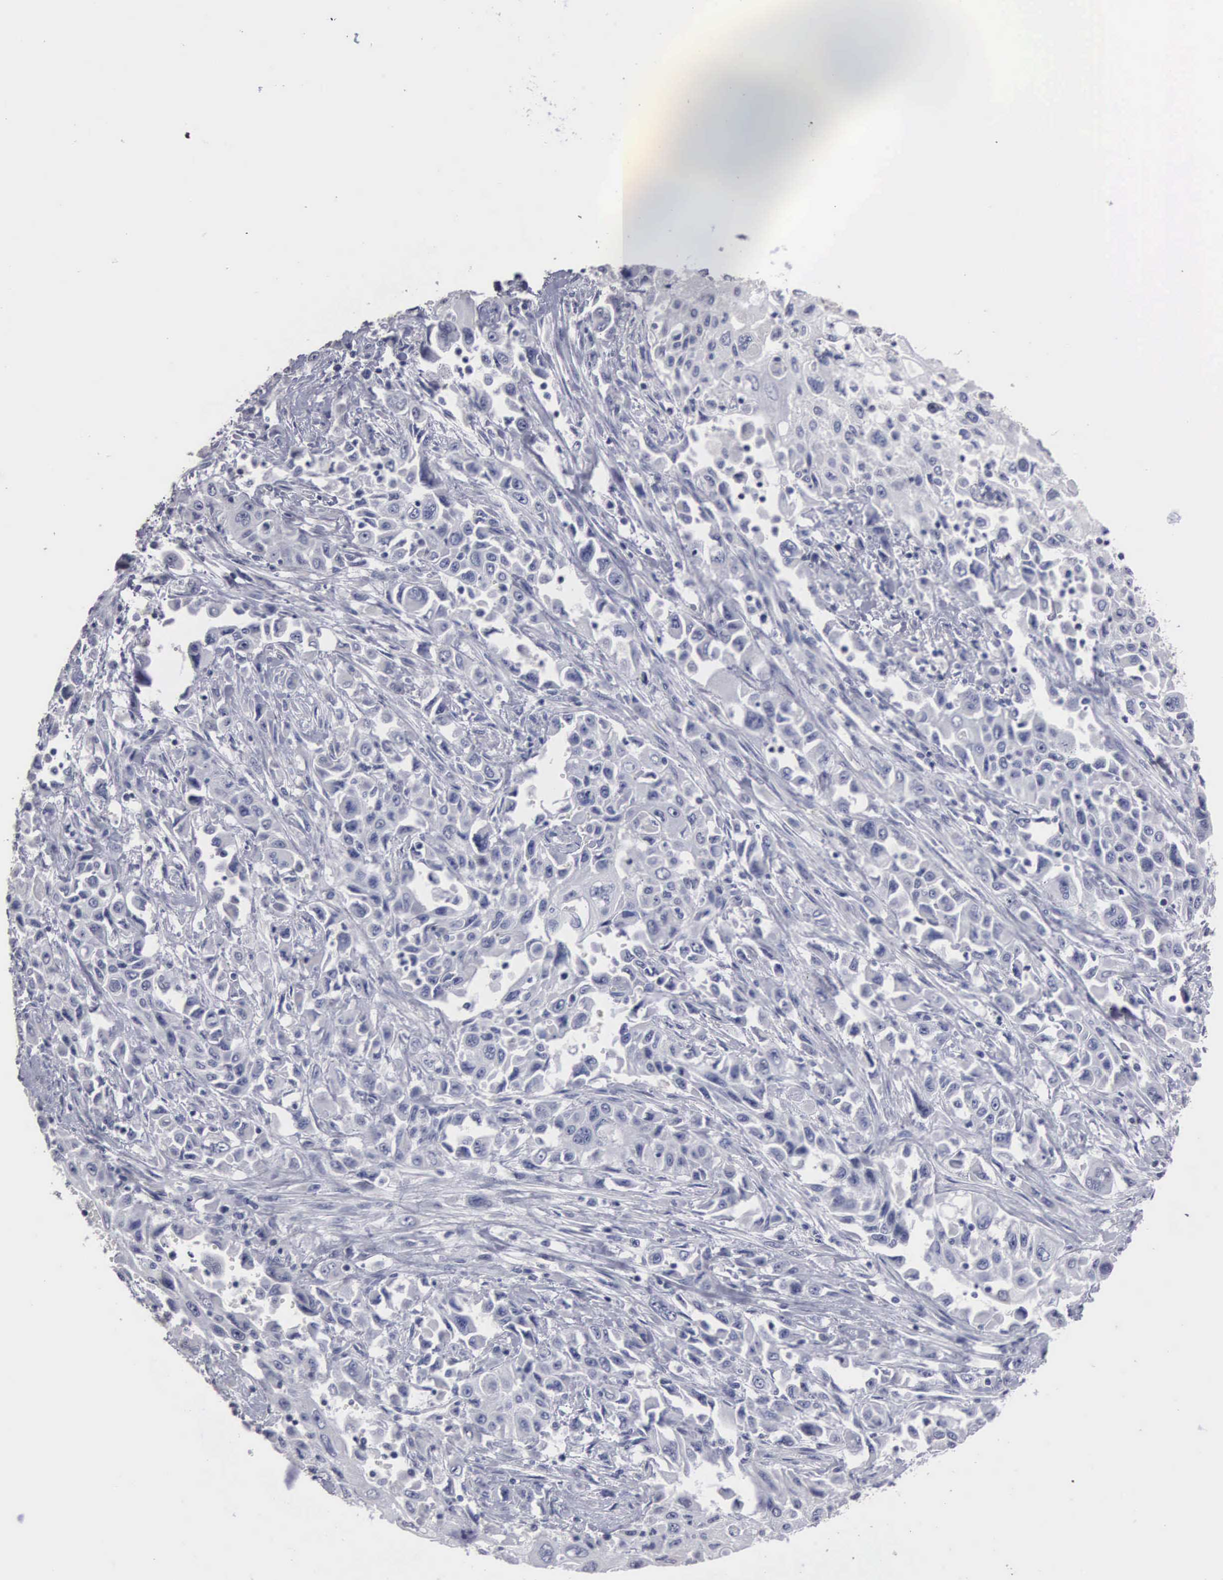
{"staining": {"intensity": "weak", "quantity": "<25%", "location": "cytoplasmic/membranous"}, "tissue": "pancreatic cancer", "cell_type": "Tumor cells", "image_type": "cancer", "snomed": [{"axis": "morphology", "description": "Adenocarcinoma, NOS"}, {"axis": "topography", "description": "Pancreas"}], "caption": "Tumor cells are negative for protein expression in human pancreatic cancer.", "gene": "UPB1", "patient": {"sex": "male", "age": 70}}